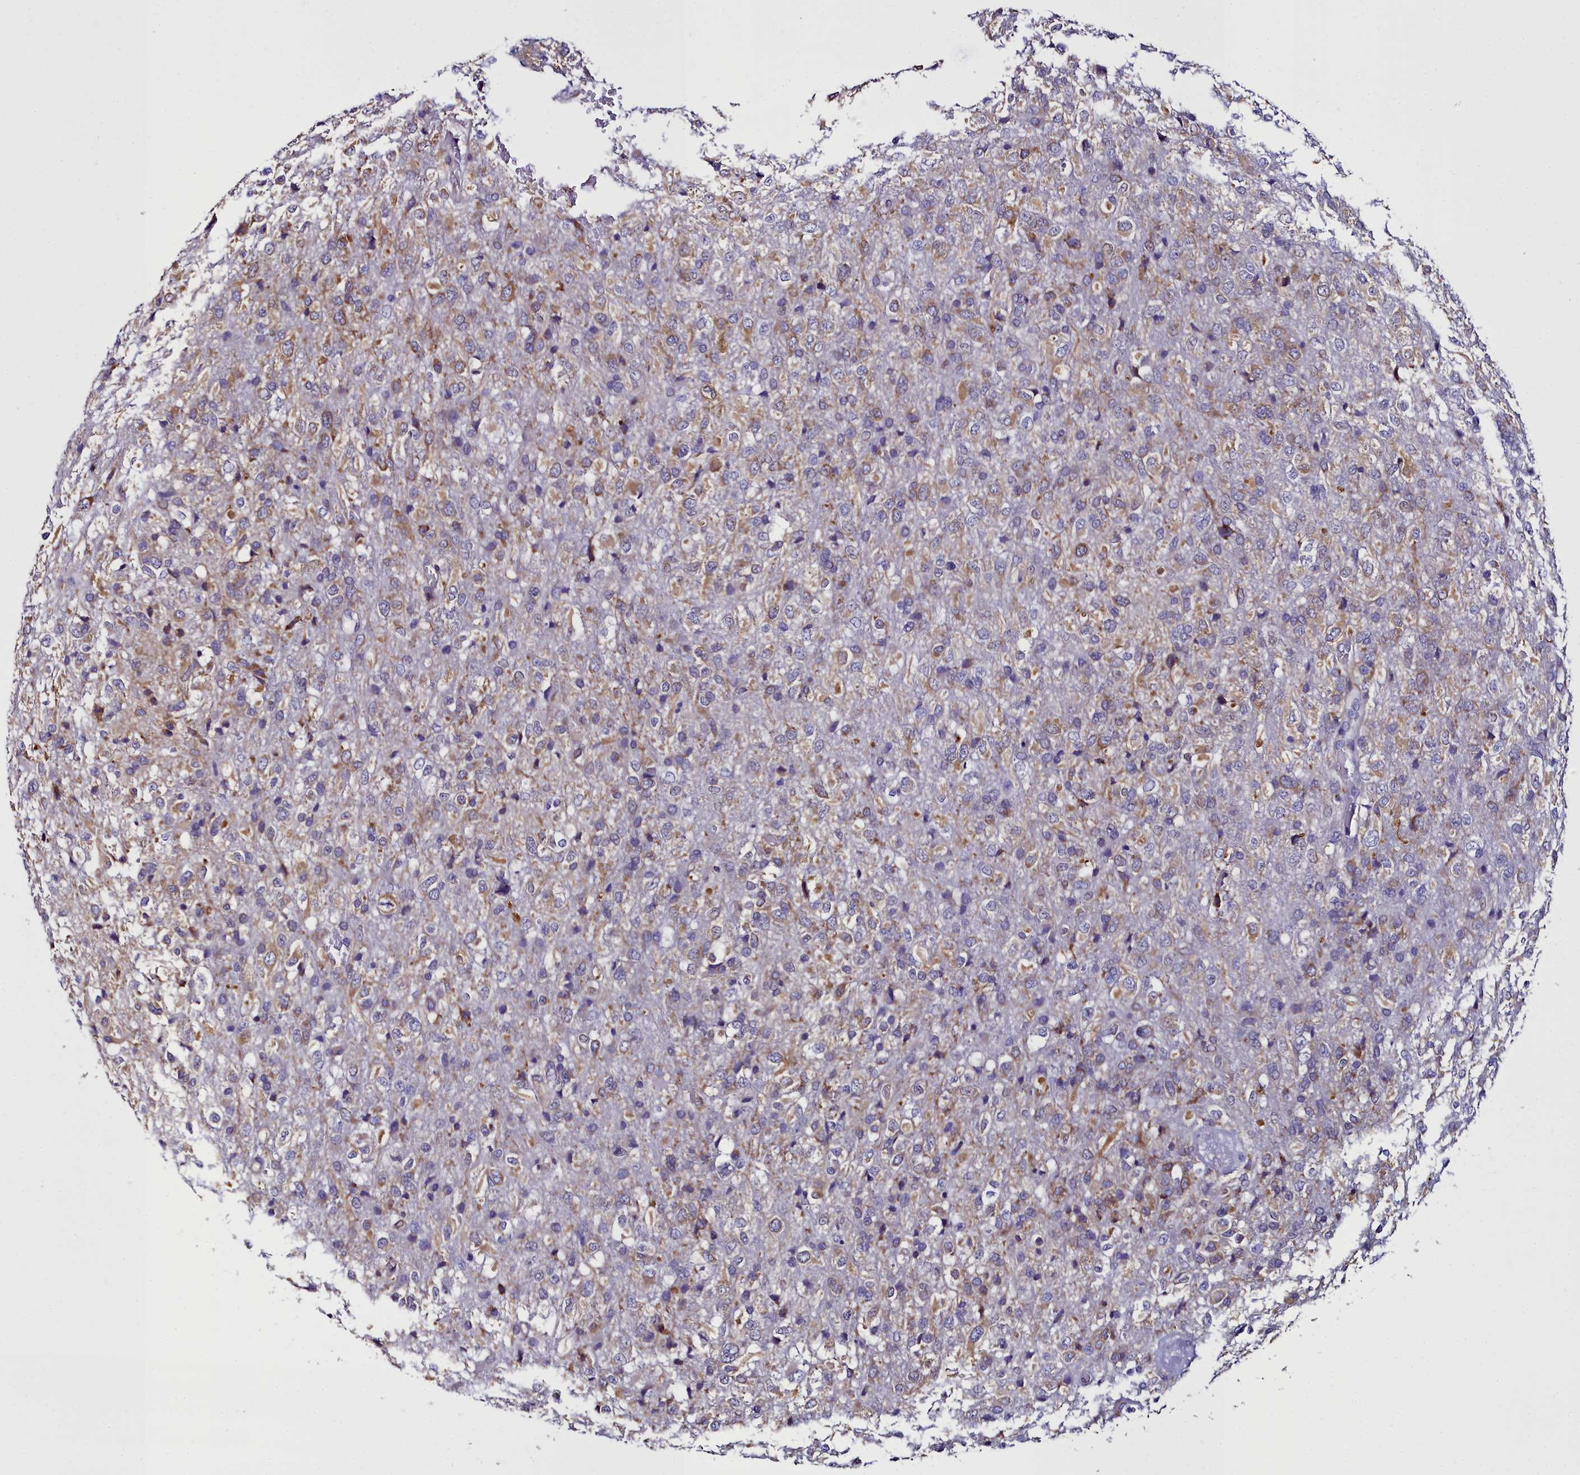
{"staining": {"intensity": "weak", "quantity": "<25%", "location": "cytoplasmic/membranous"}, "tissue": "glioma", "cell_type": "Tumor cells", "image_type": "cancer", "snomed": [{"axis": "morphology", "description": "Glioma, malignant, High grade"}, {"axis": "topography", "description": "Brain"}], "caption": "An image of human malignant glioma (high-grade) is negative for staining in tumor cells.", "gene": "TXNDC5", "patient": {"sex": "female", "age": 74}}